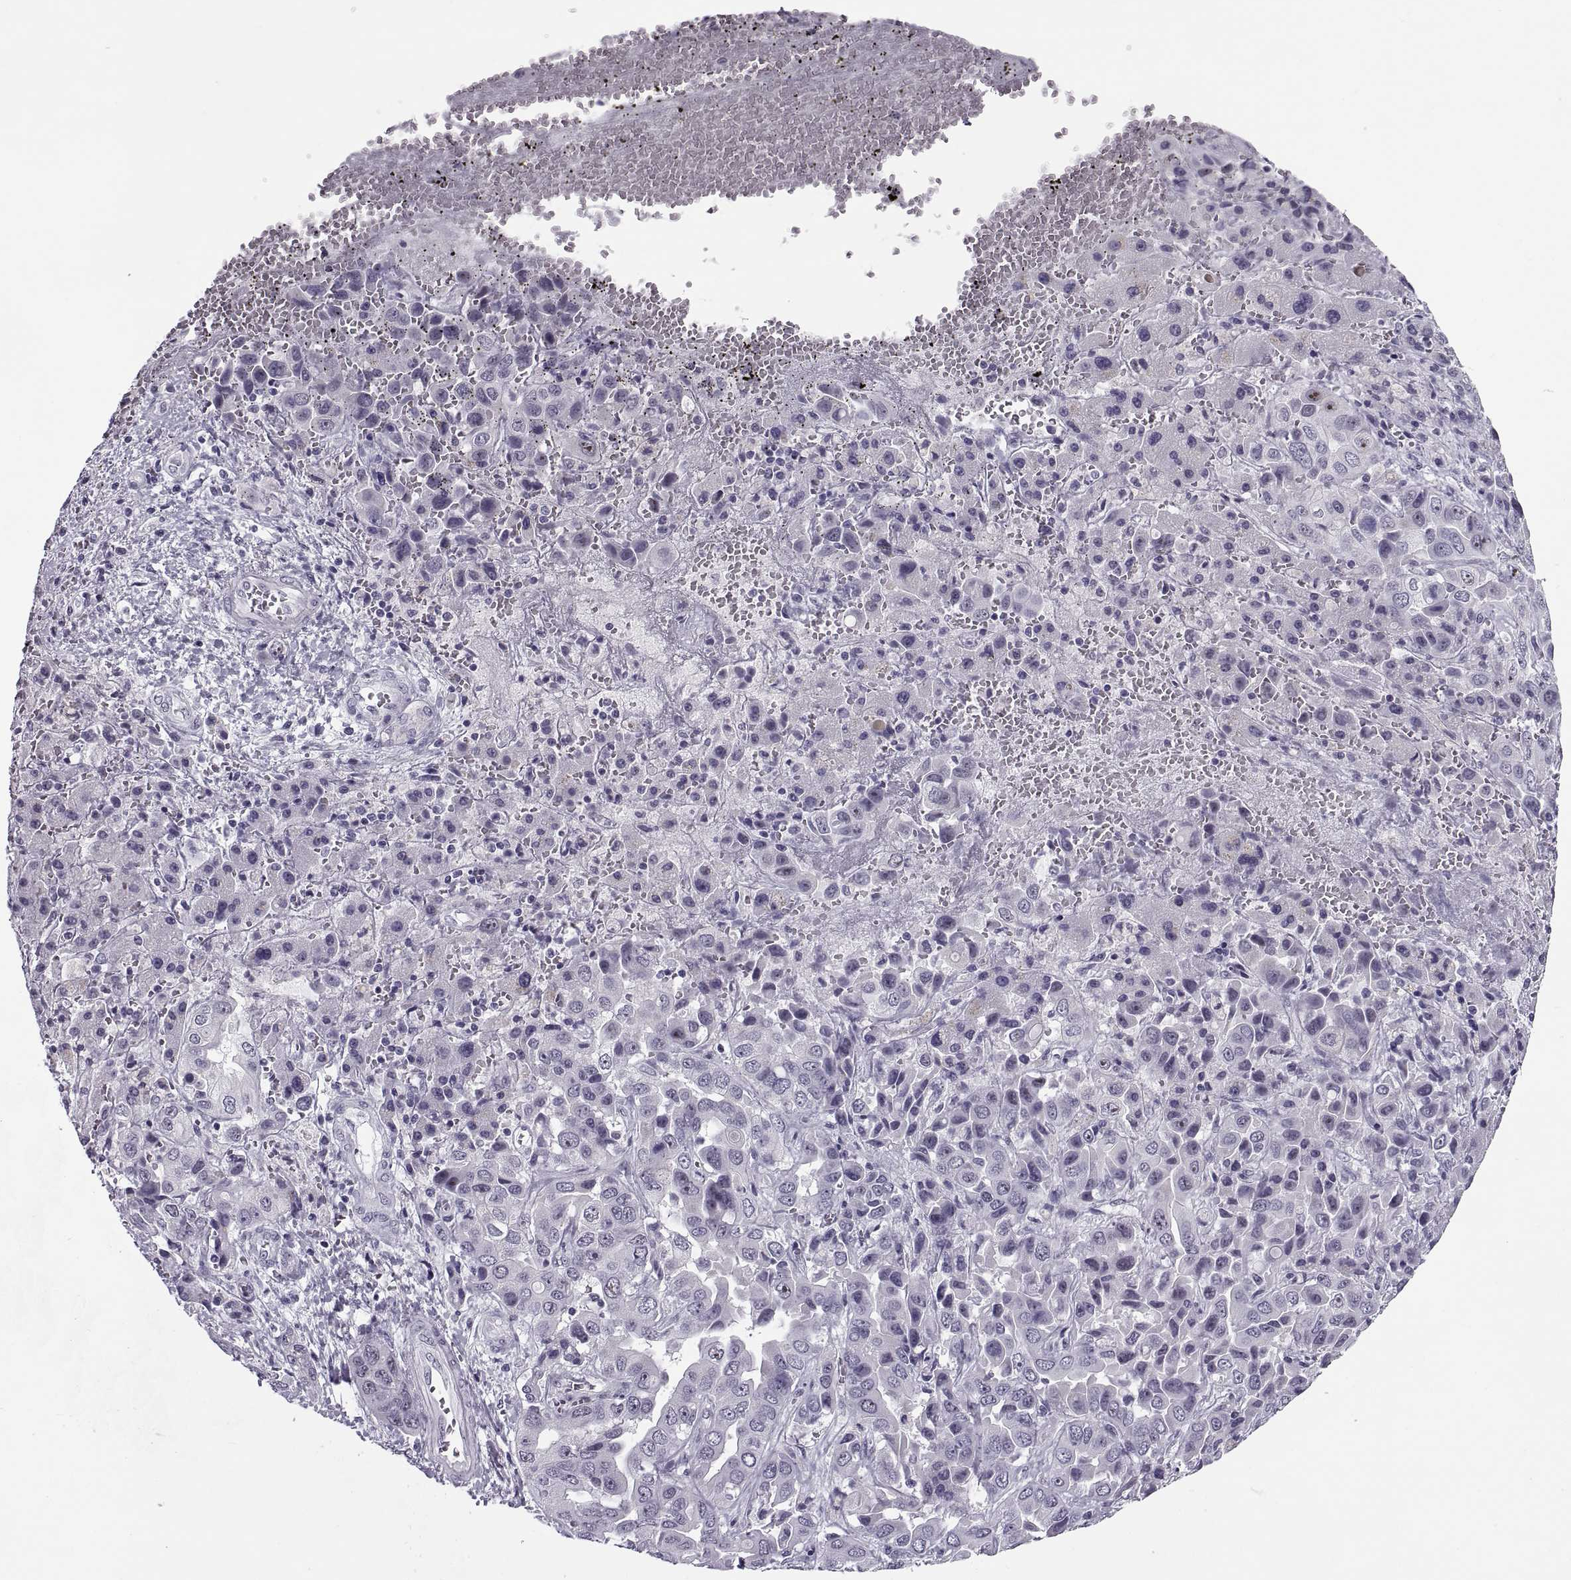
{"staining": {"intensity": "negative", "quantity": "none", "location": "none"}, "tissue": "liver cancer", "cell_type": "Tumor cells", "image_type": "cancer", "snomed": [{"axis": "morphology", "description": "Cholangiocarcinoma"}, {"axis": "topography", "description": "Liver"}], "caption": "Tumor cells show no significant protein staining in liver cancer (cholangiocarcinoma).", "gene": "TBC1D3G", "patient": {"sex": "female", "age": 52}}